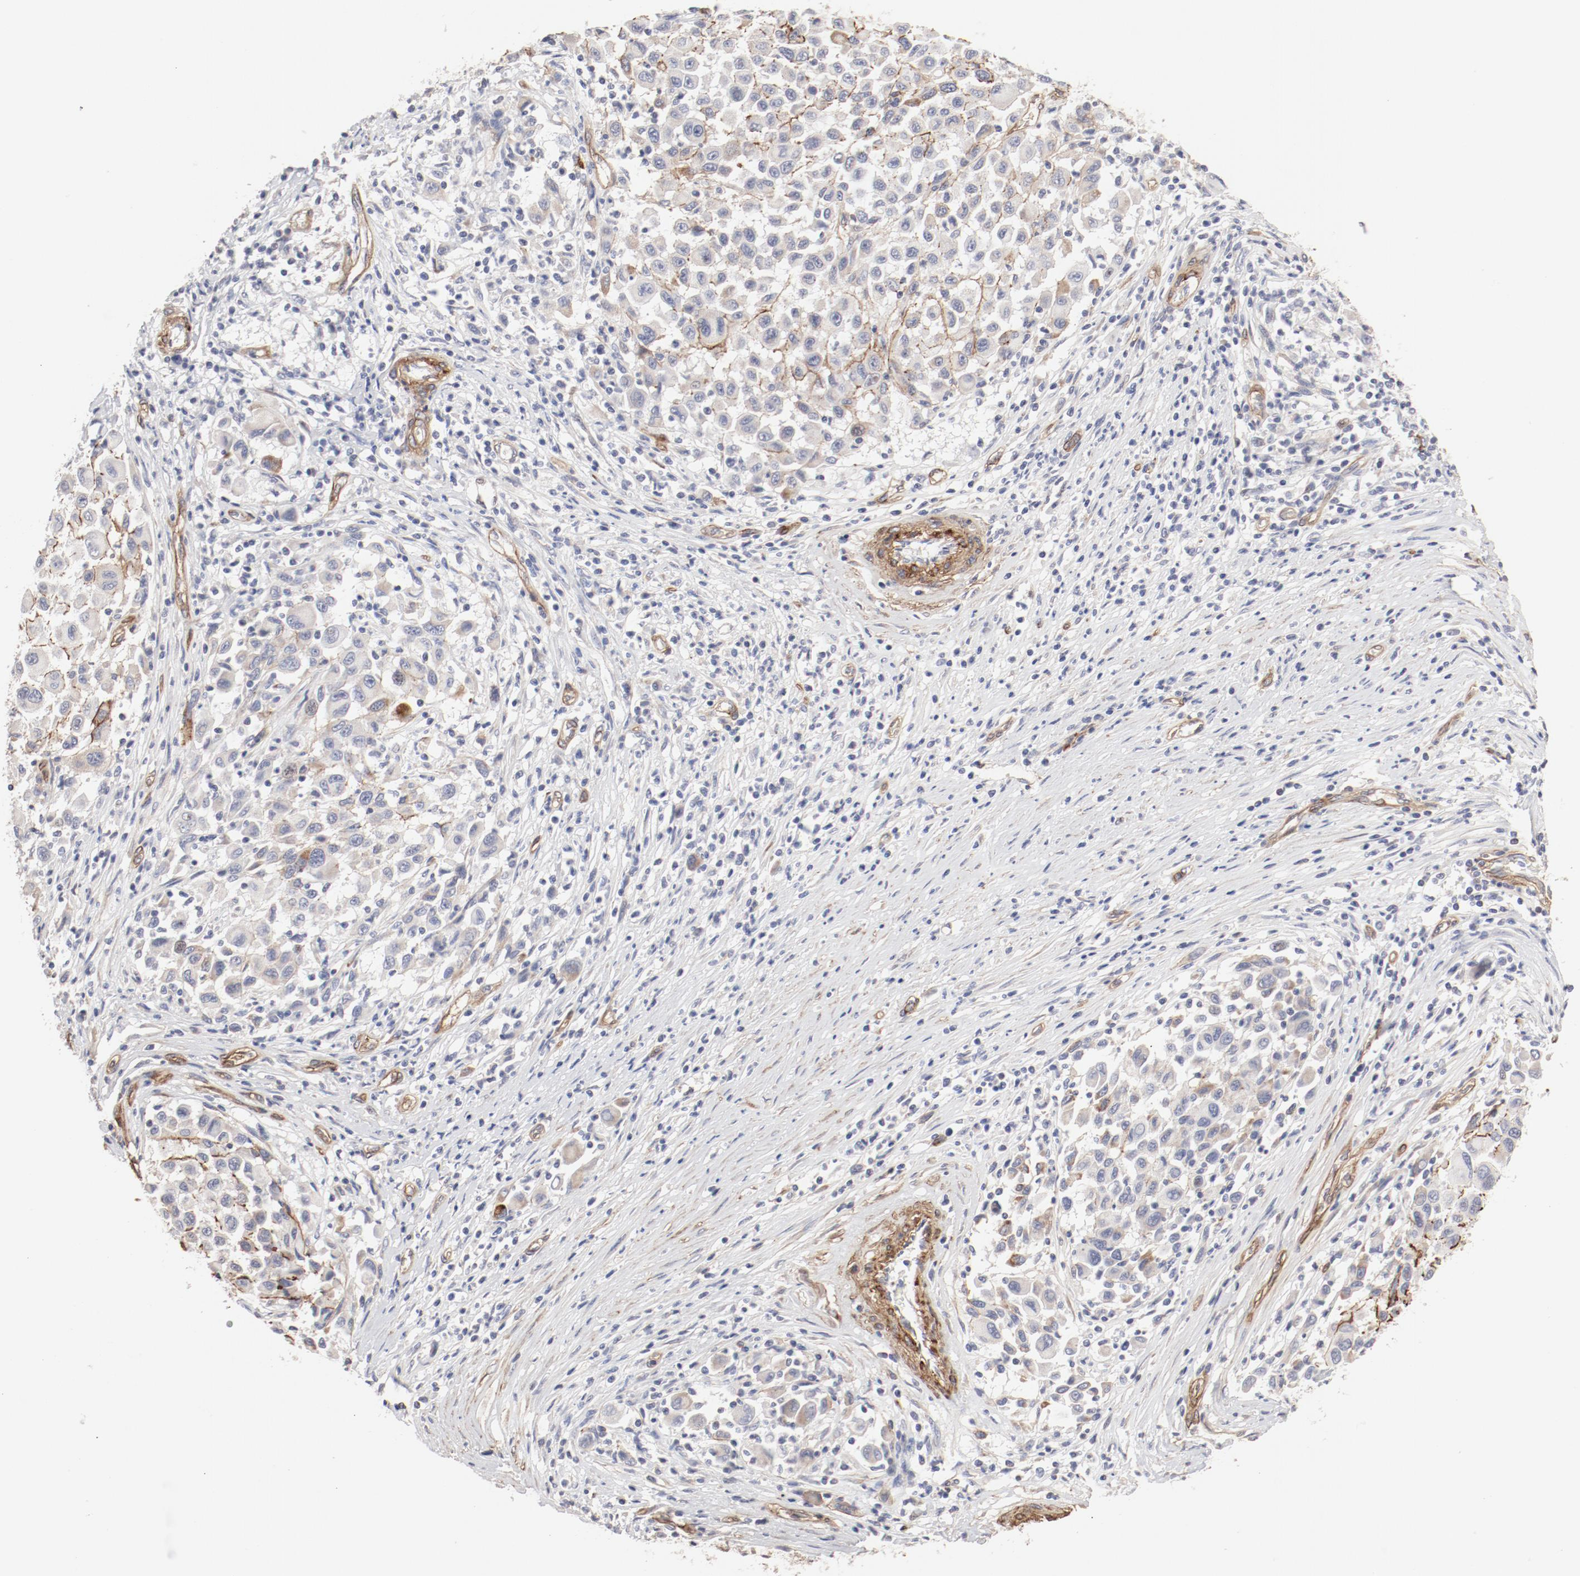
{"staining": {"intensity": "negative", "quantity": "none", "location": "none"}, "tissue": "melanoma", "cell_type": "Tumor cells", "image_type": "cancer", "snomed": [{"axis": "morphology", "description": "Malignant melanoma, Metastatic site"}, {"axis": "topography", "description": "Lymph node"}], "caption": "Tumor cells are negative for protein expression in human malignant melanoma (metastatic site).", "gene": "MAGED4", "patient": {"sex": "male", "age": 61}}